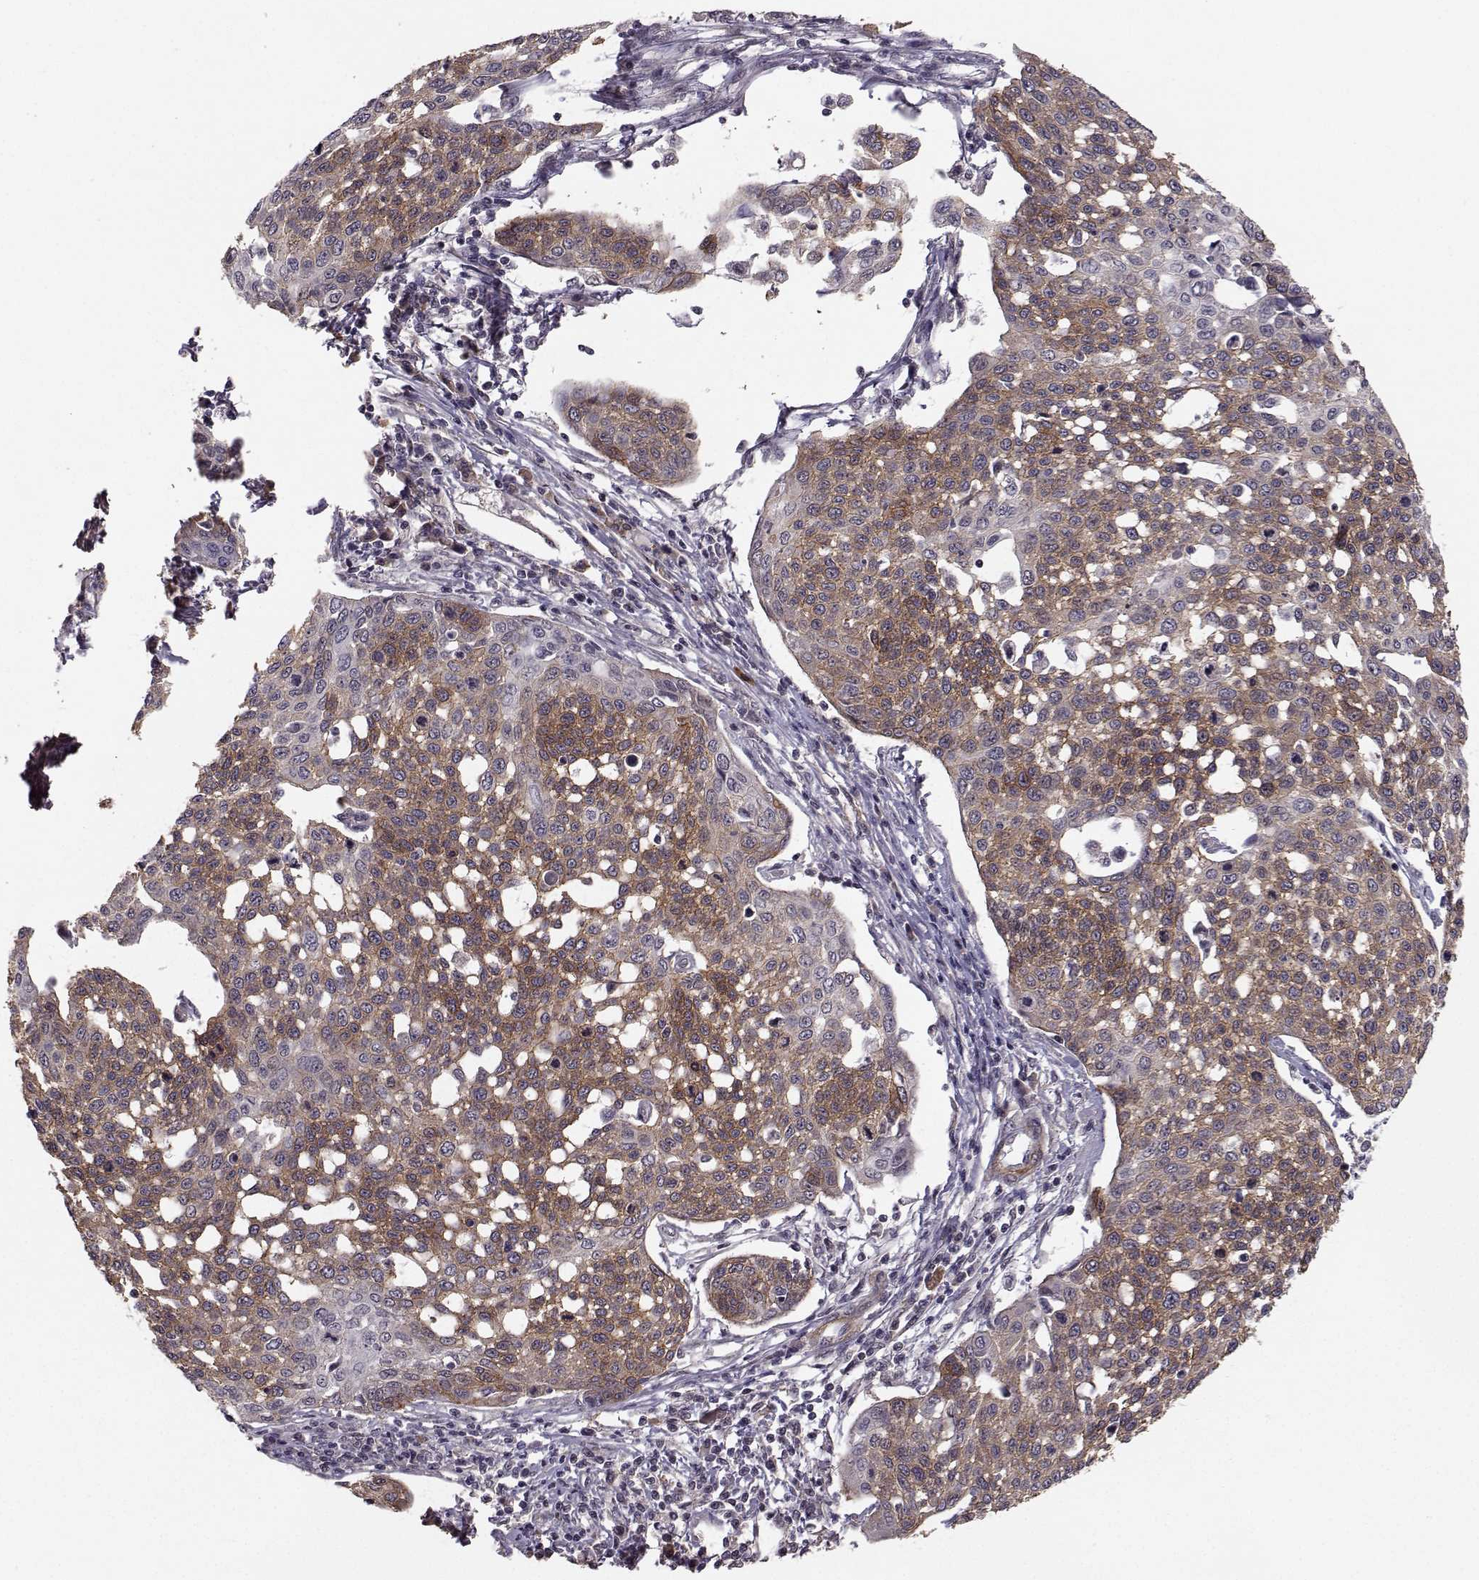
{"staining": {"intensity": "moderate", "quantity": "25%-75%", "location": "cytoplasmic/membranous"}, "tissue": "cervical cancer", "cell_type": "Tumor cells", "image_type": "cancer", "snomed": [{"axis": "morphology", "description": "Squamous cell carcinoma, NOS"}, {"axis": "topography", "description": "Cervix"}], "caption": "Moderate cytoplasmic/membranous positivity for a protein is identified in approximately 25%-75% of tumor cells of cervical cancer using immunohistochemistry.", "gene": "PLEKHG3", "patient": {"sex": "female", "age": 34}}